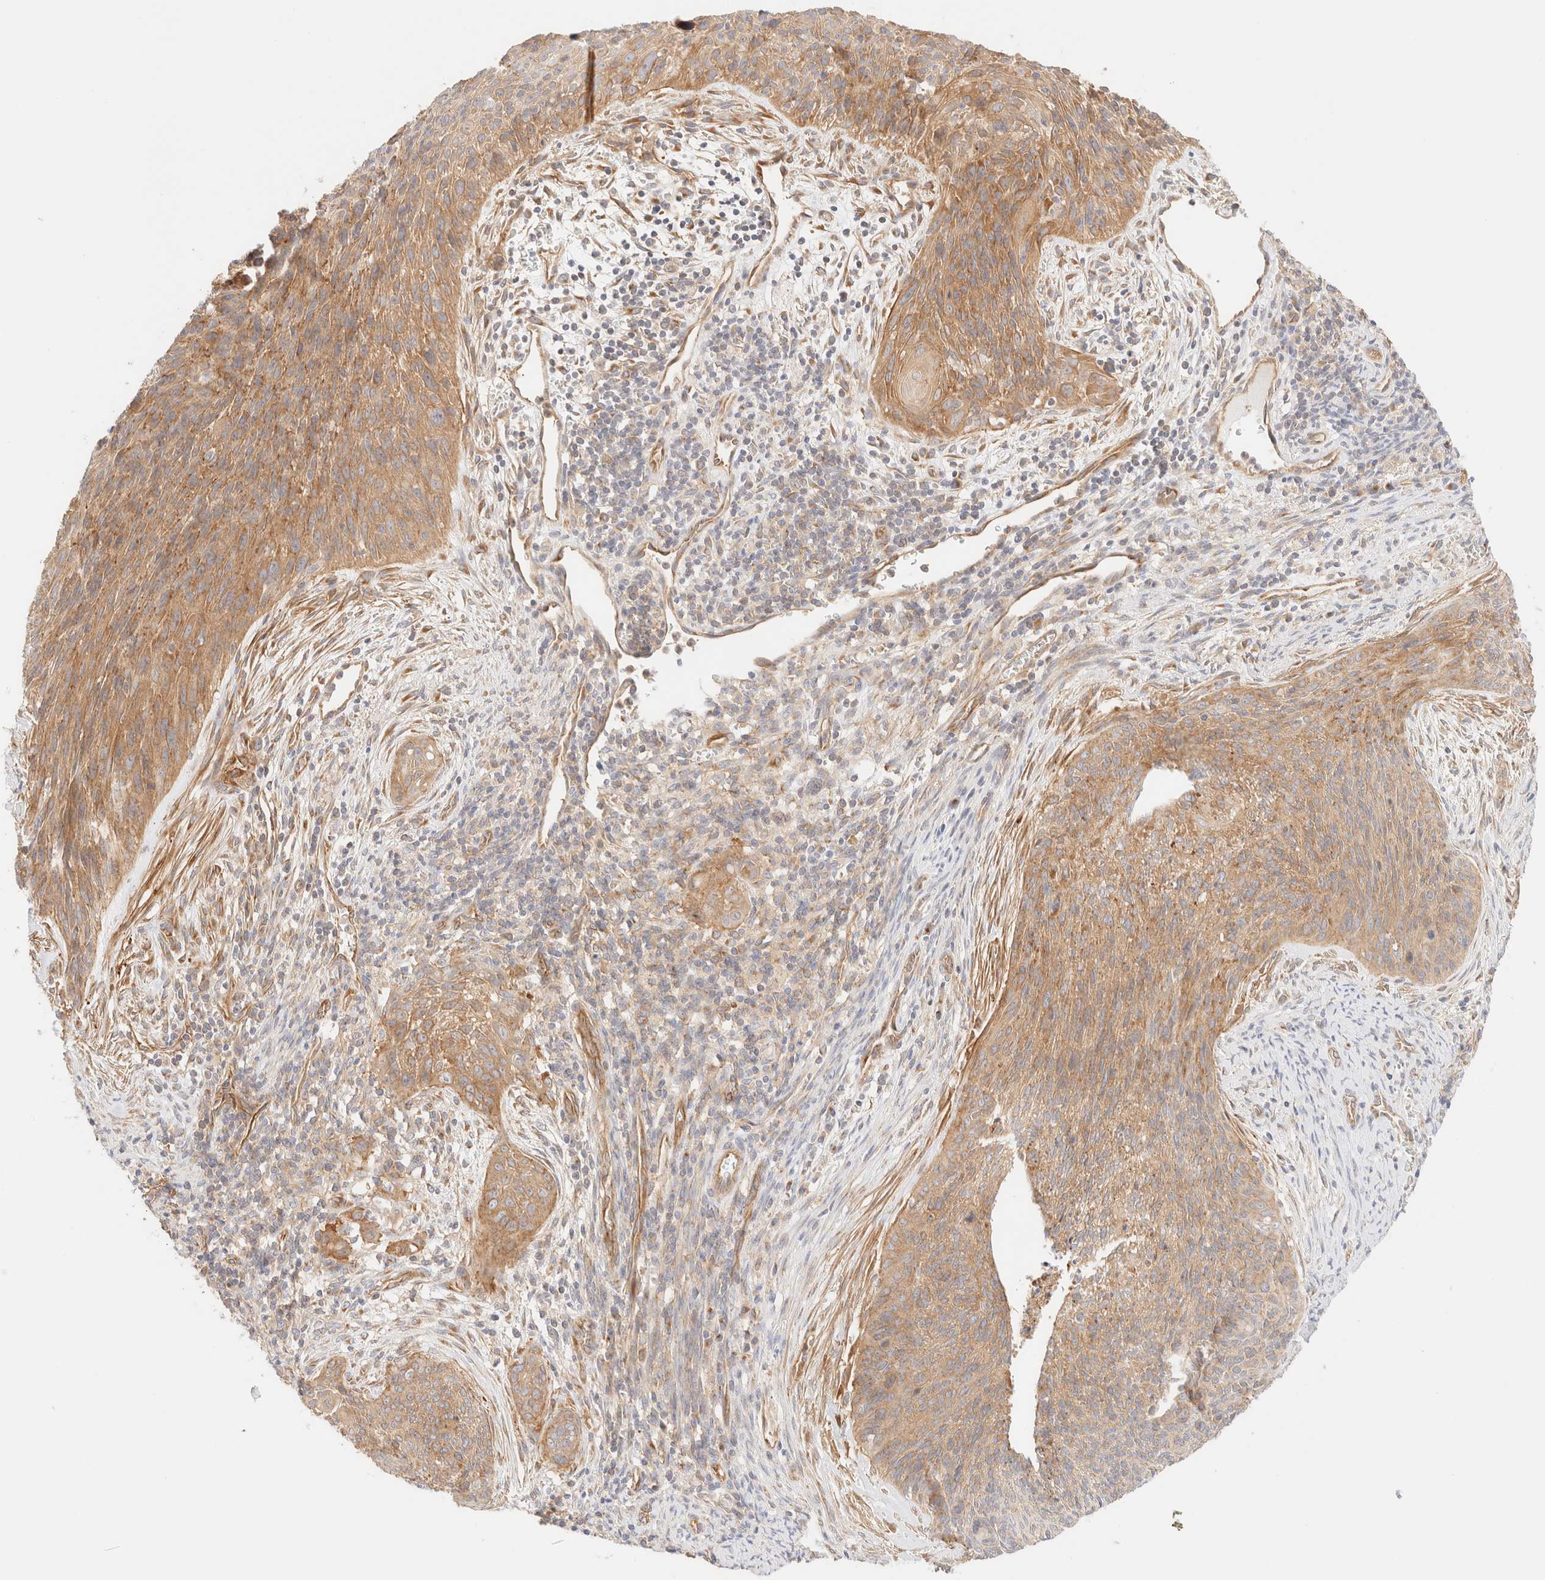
{"staining": {"intensity": "moderate", "quantity": ">75%", "location": "cytoplasmic/membranous"}, "tissue": "cervical cancer", "cell_type": "Tumor cells", "image_type": "cancer", "snomed": [{"axis": "morphology", "description": "Squamous cell carcinoma, NOS"}, {"axis": "topography", "description": "Cervix"}], "caption": "Brown immunohistochemical staining in human squamous cell carcinoma (cervical) displays moderate cytoplasmic/membranous staining in approximately >75% of tumor cells. (Stains: DAB in brown, nuclei in blue, Microscopy: brightfield microscopy at high magnification).", "gene": "MYO10", "patient": {"sex": "female", "age": 55}}